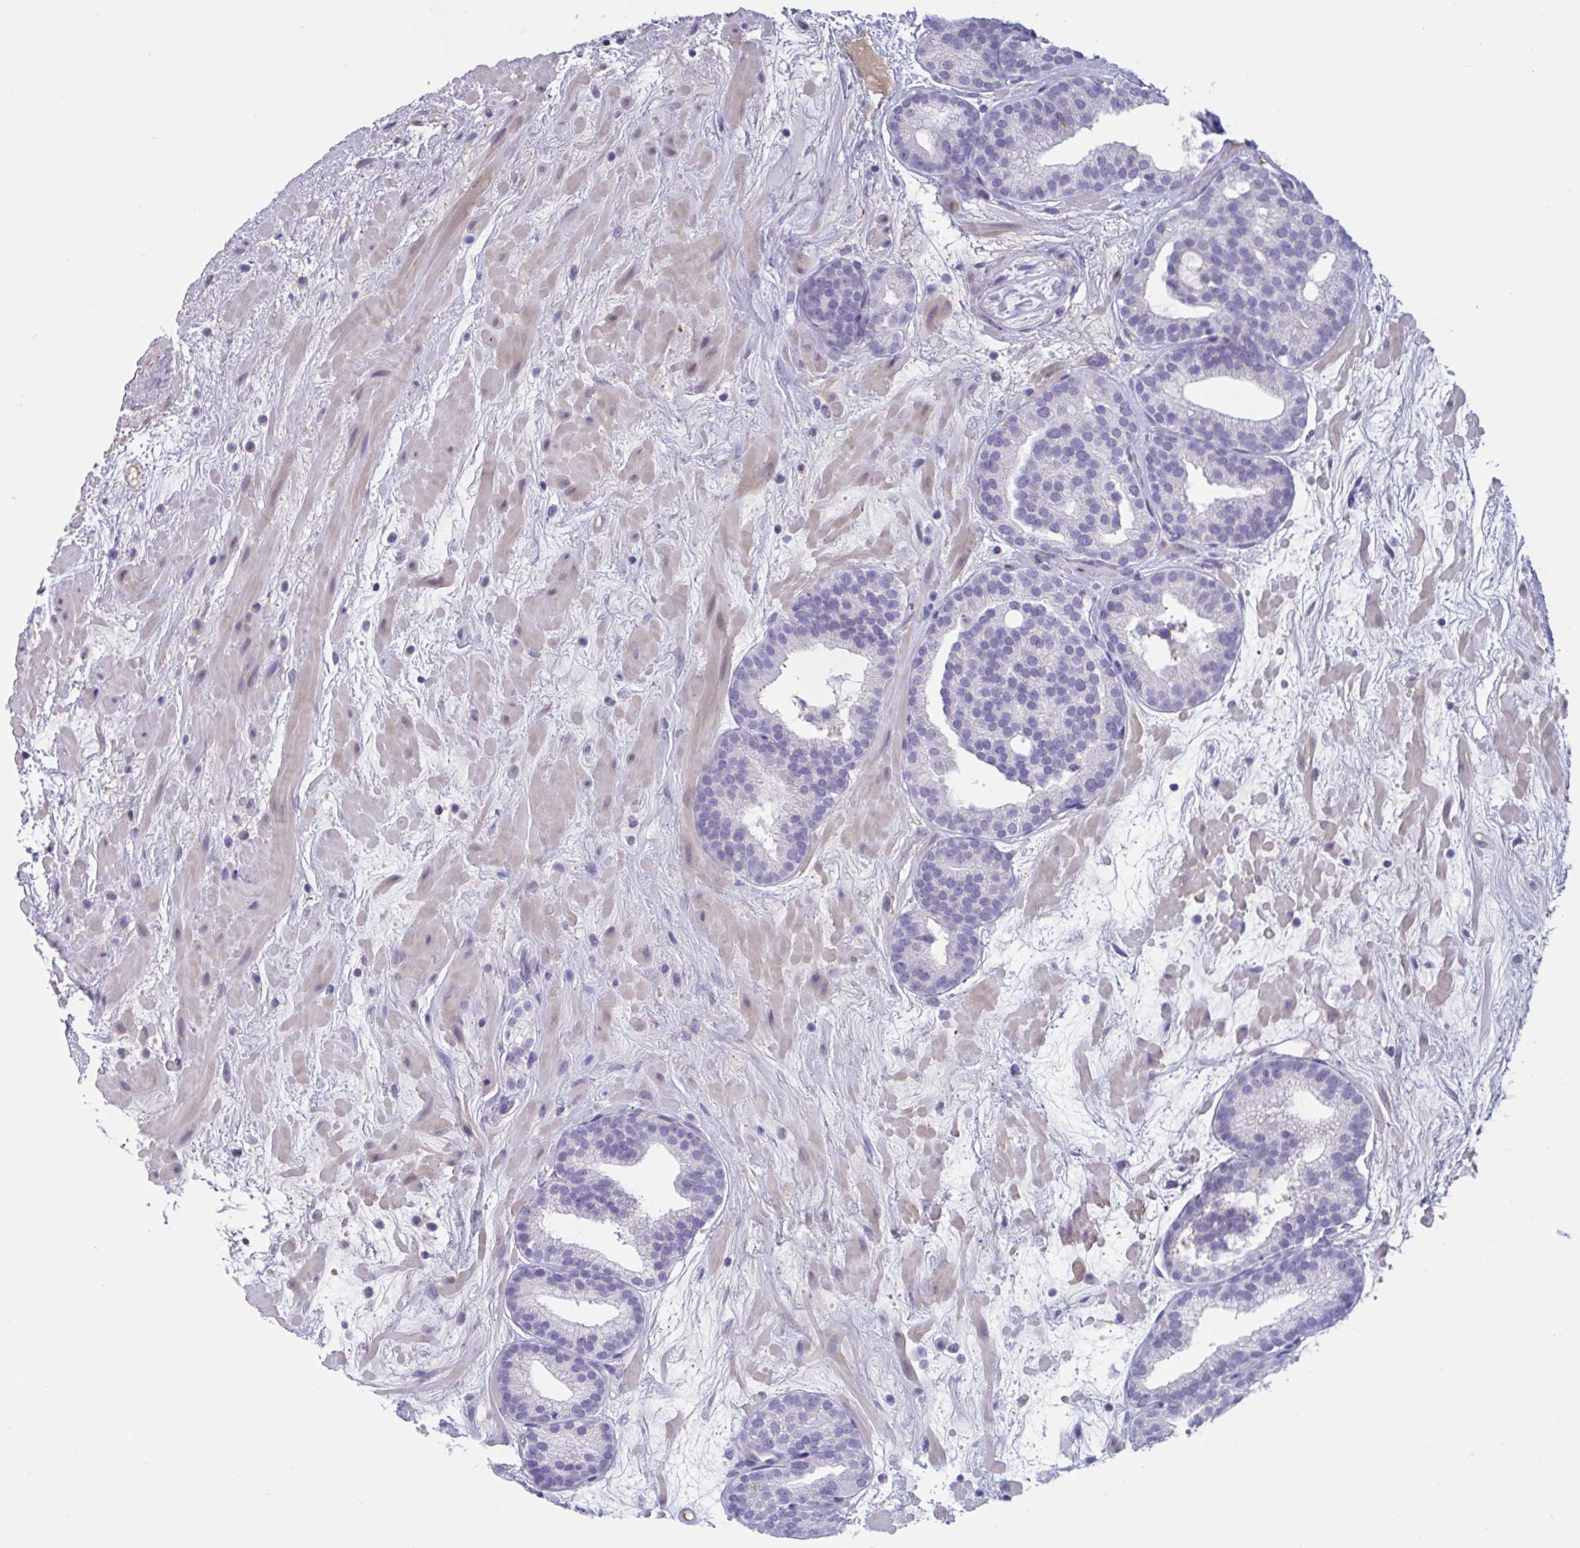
{"staining": {"intensity": "negative", "quantity": "none", "location": "none"}, "tissue": "prostate cancer", "cell_type": "Tumor cells", "image_type": "cancer", "snomed": [{"axis": "morphology", "description": "Adenocarcinoma, High grade"}, {"axis": "topography", "description": "Prostate"}], "caption": "The photomicrograph displays no significant positivity in tumor cells of prostate cancer (adenocarcinoma (high-grade)).", "gene": "MS4A14", "patient": {"sex": "male", "age": 66}}